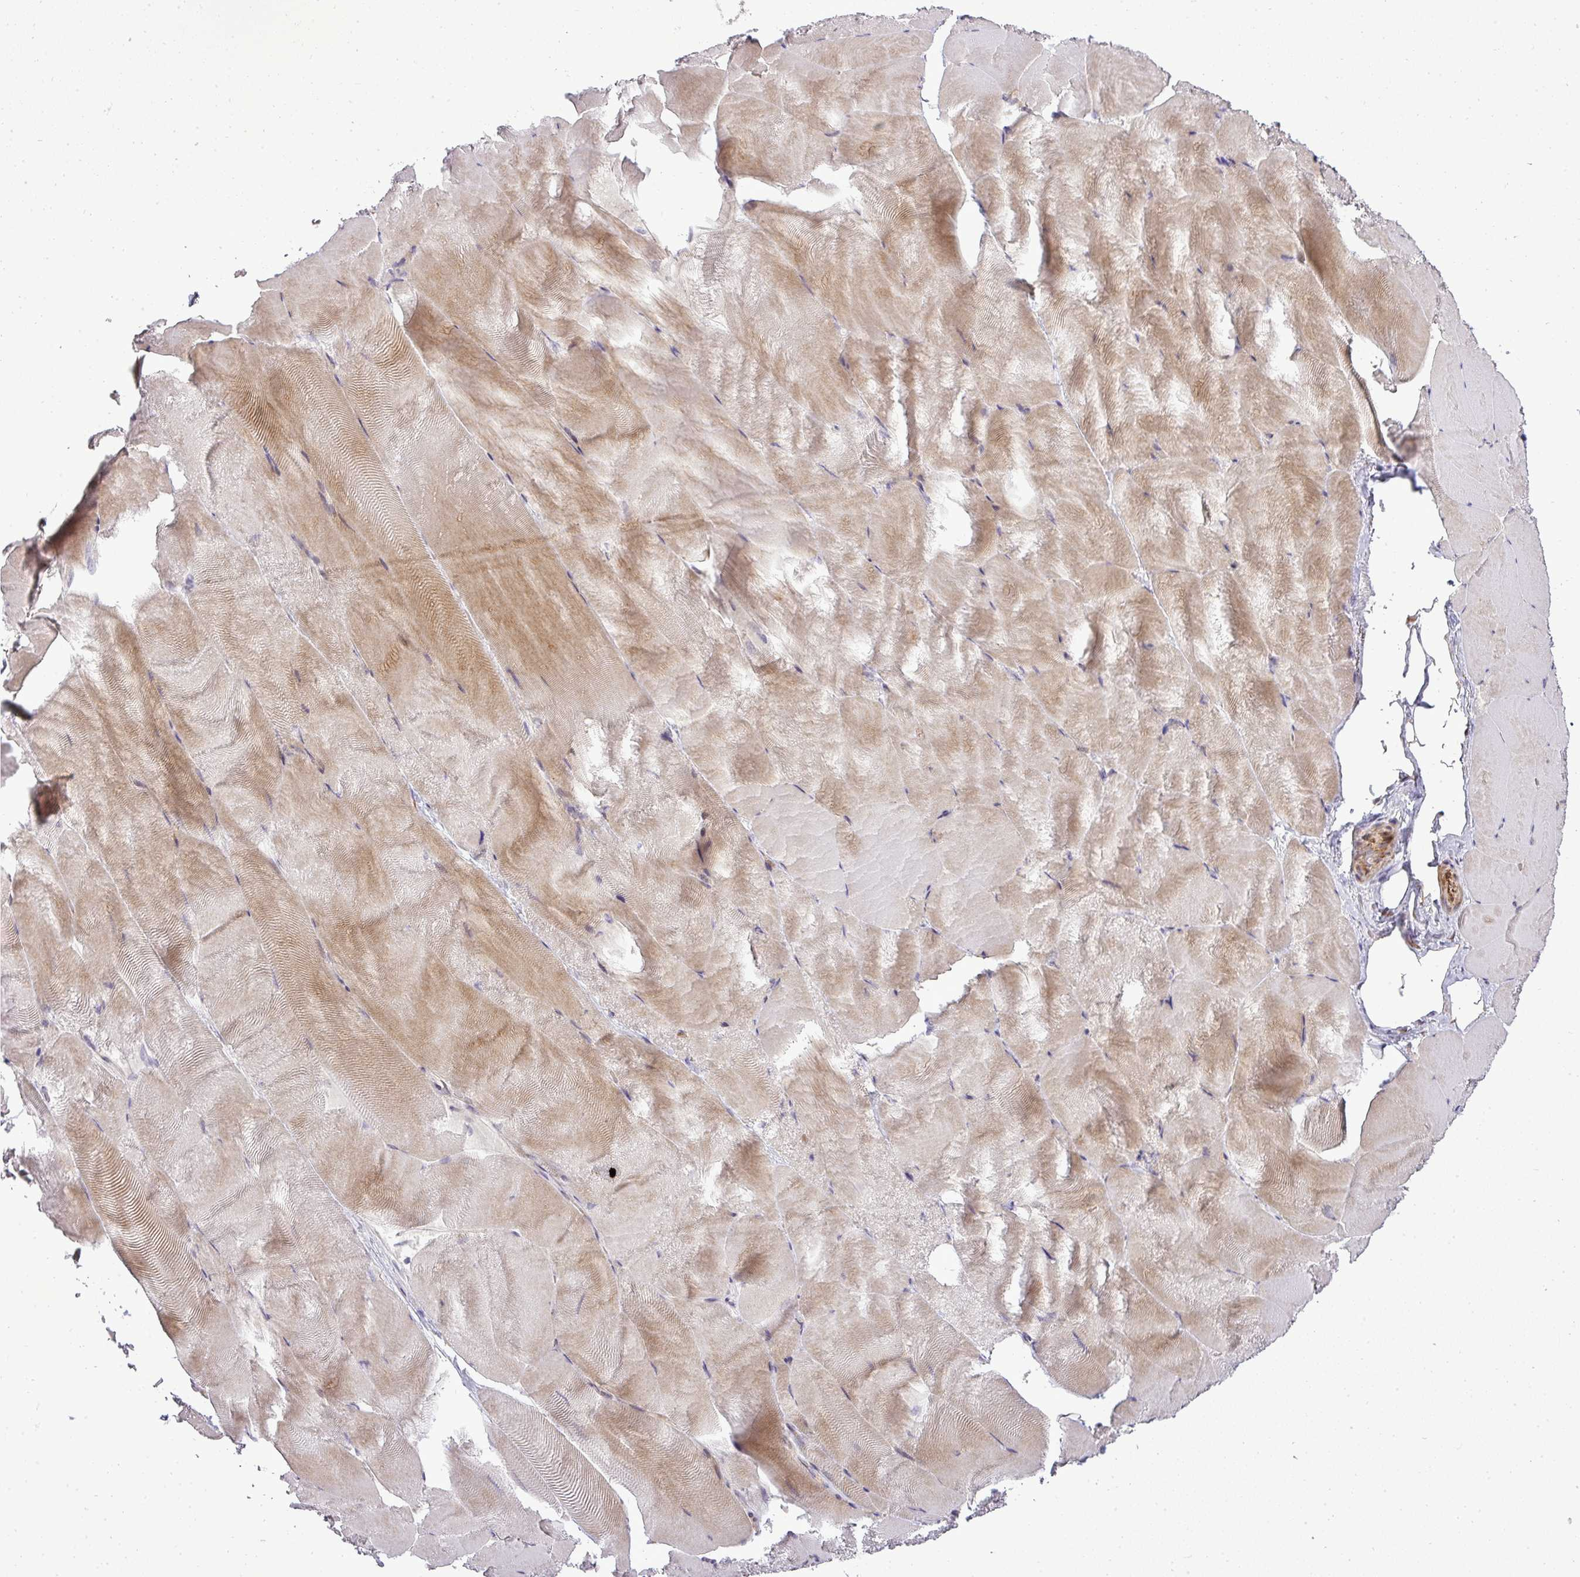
{"staining": {"intensity": "weak", "quantity": "25%-75%", "location": "cytoplasmic/membranous"}, "tissue": "skeletal muscle", "cell_type": "Myocytes", "image_type": "normal", "snomed": [{"axis": "morphology", "description": "Normal tissue, NOS"}, {"axis": "topography", "description": "Skeletal muscle"}], "caption": "Immunohistochemistry (IHC) staining of benign skeletal muscle, which shows low levels of weak cytoplasmic/membranous expression in about 25%-75% of myocytes indicating weak cytoplasmic/membranous protein staining. The staining was performed using DAB (brown) for protein detection and nuclei were counterstained in hematoxylin (blue).", "gene": "PDRG1", "patient": {"sex": "female", "age": 64}}